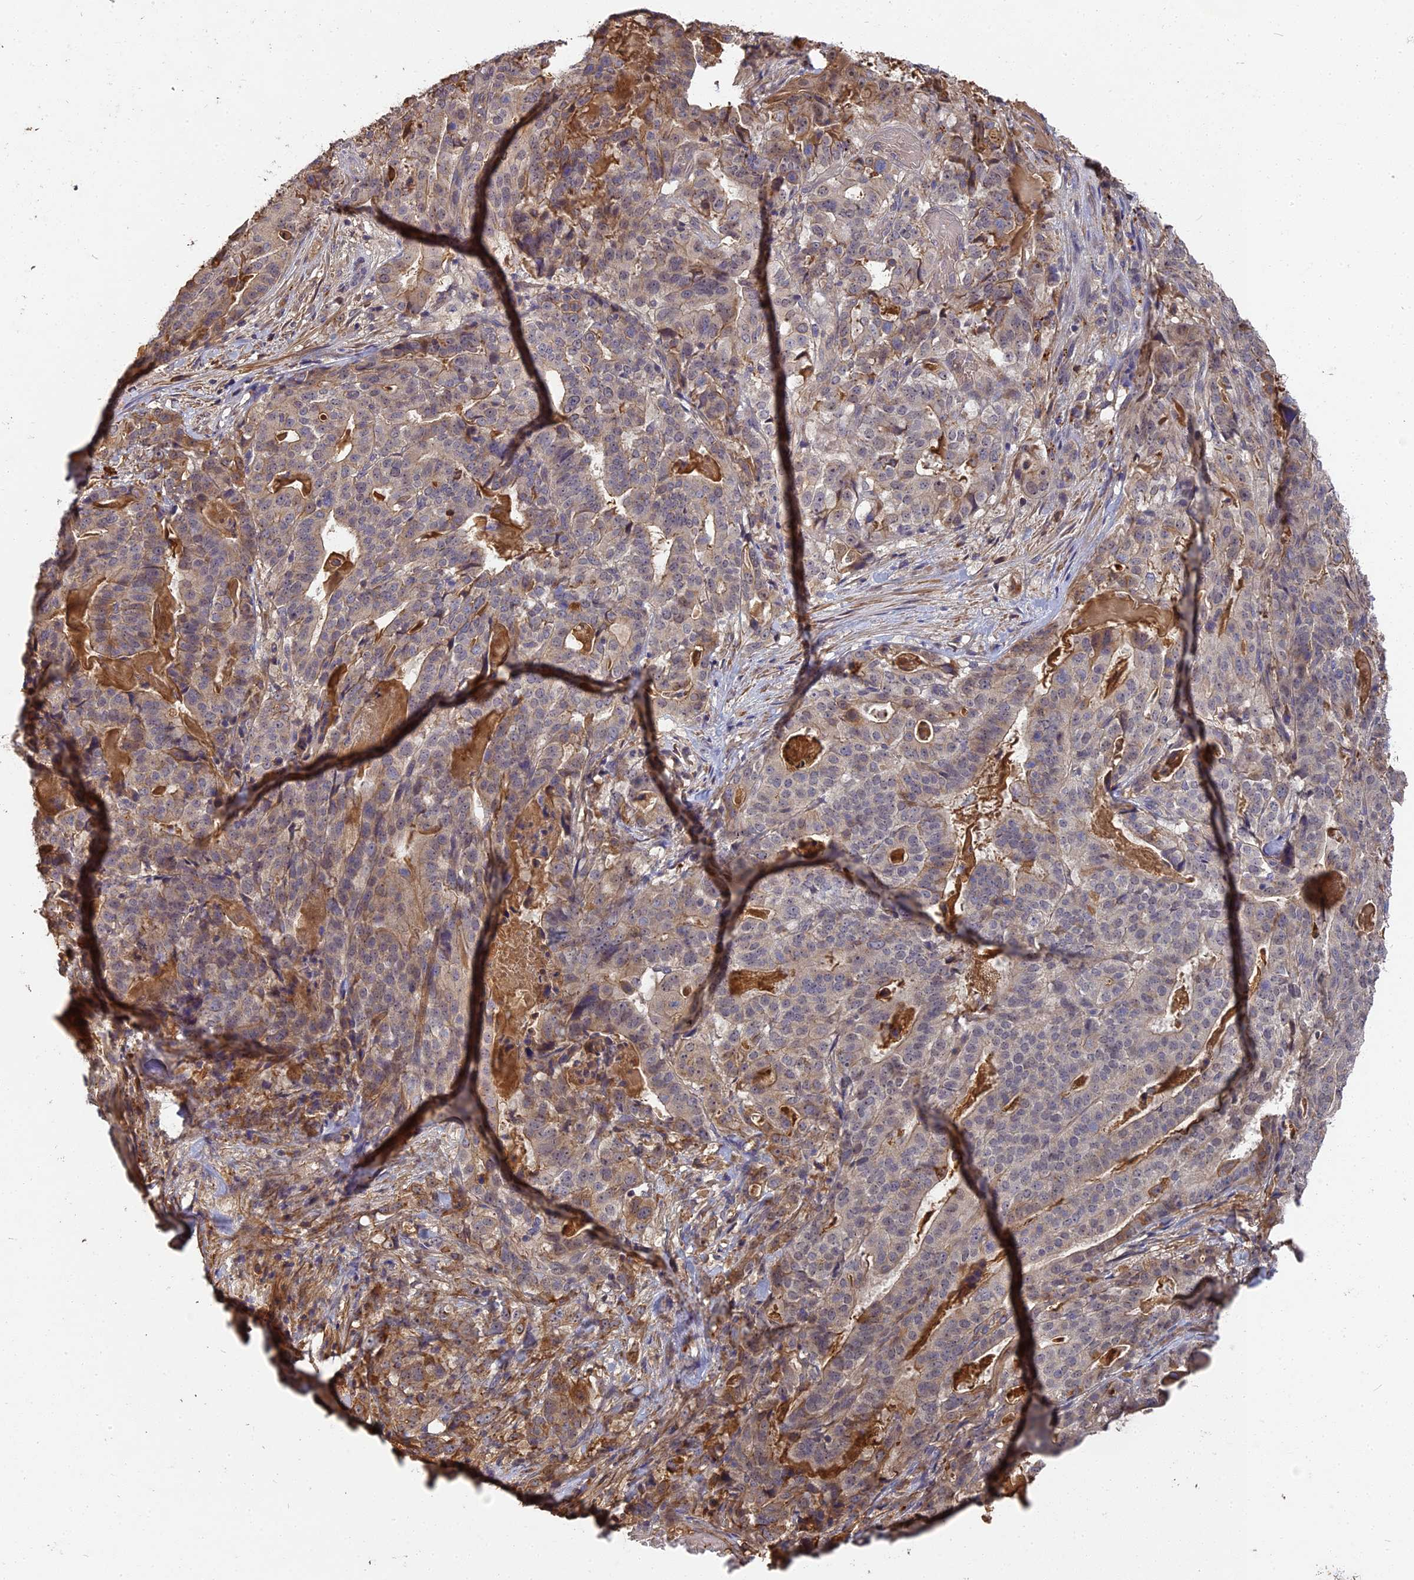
{"staining": {"intensity": "weak", "quantity": "<25%", "location": "cytoplasmic/membranous"}, "tissue": "stomach cancer", "cell_type": "Tumor cells", "image_type": "cancer", "snomed": [{"axis": "morphology", "description": "Adenocarcinoma, NOS"}, {"axis": "topography", "description": "Stomach"}], "caption": "Tumor cells are negative for brown protein staining in stomach adenocarcinoma.", "gene": "ERMAP", "patient": {"sex": "male", "age": 48}}